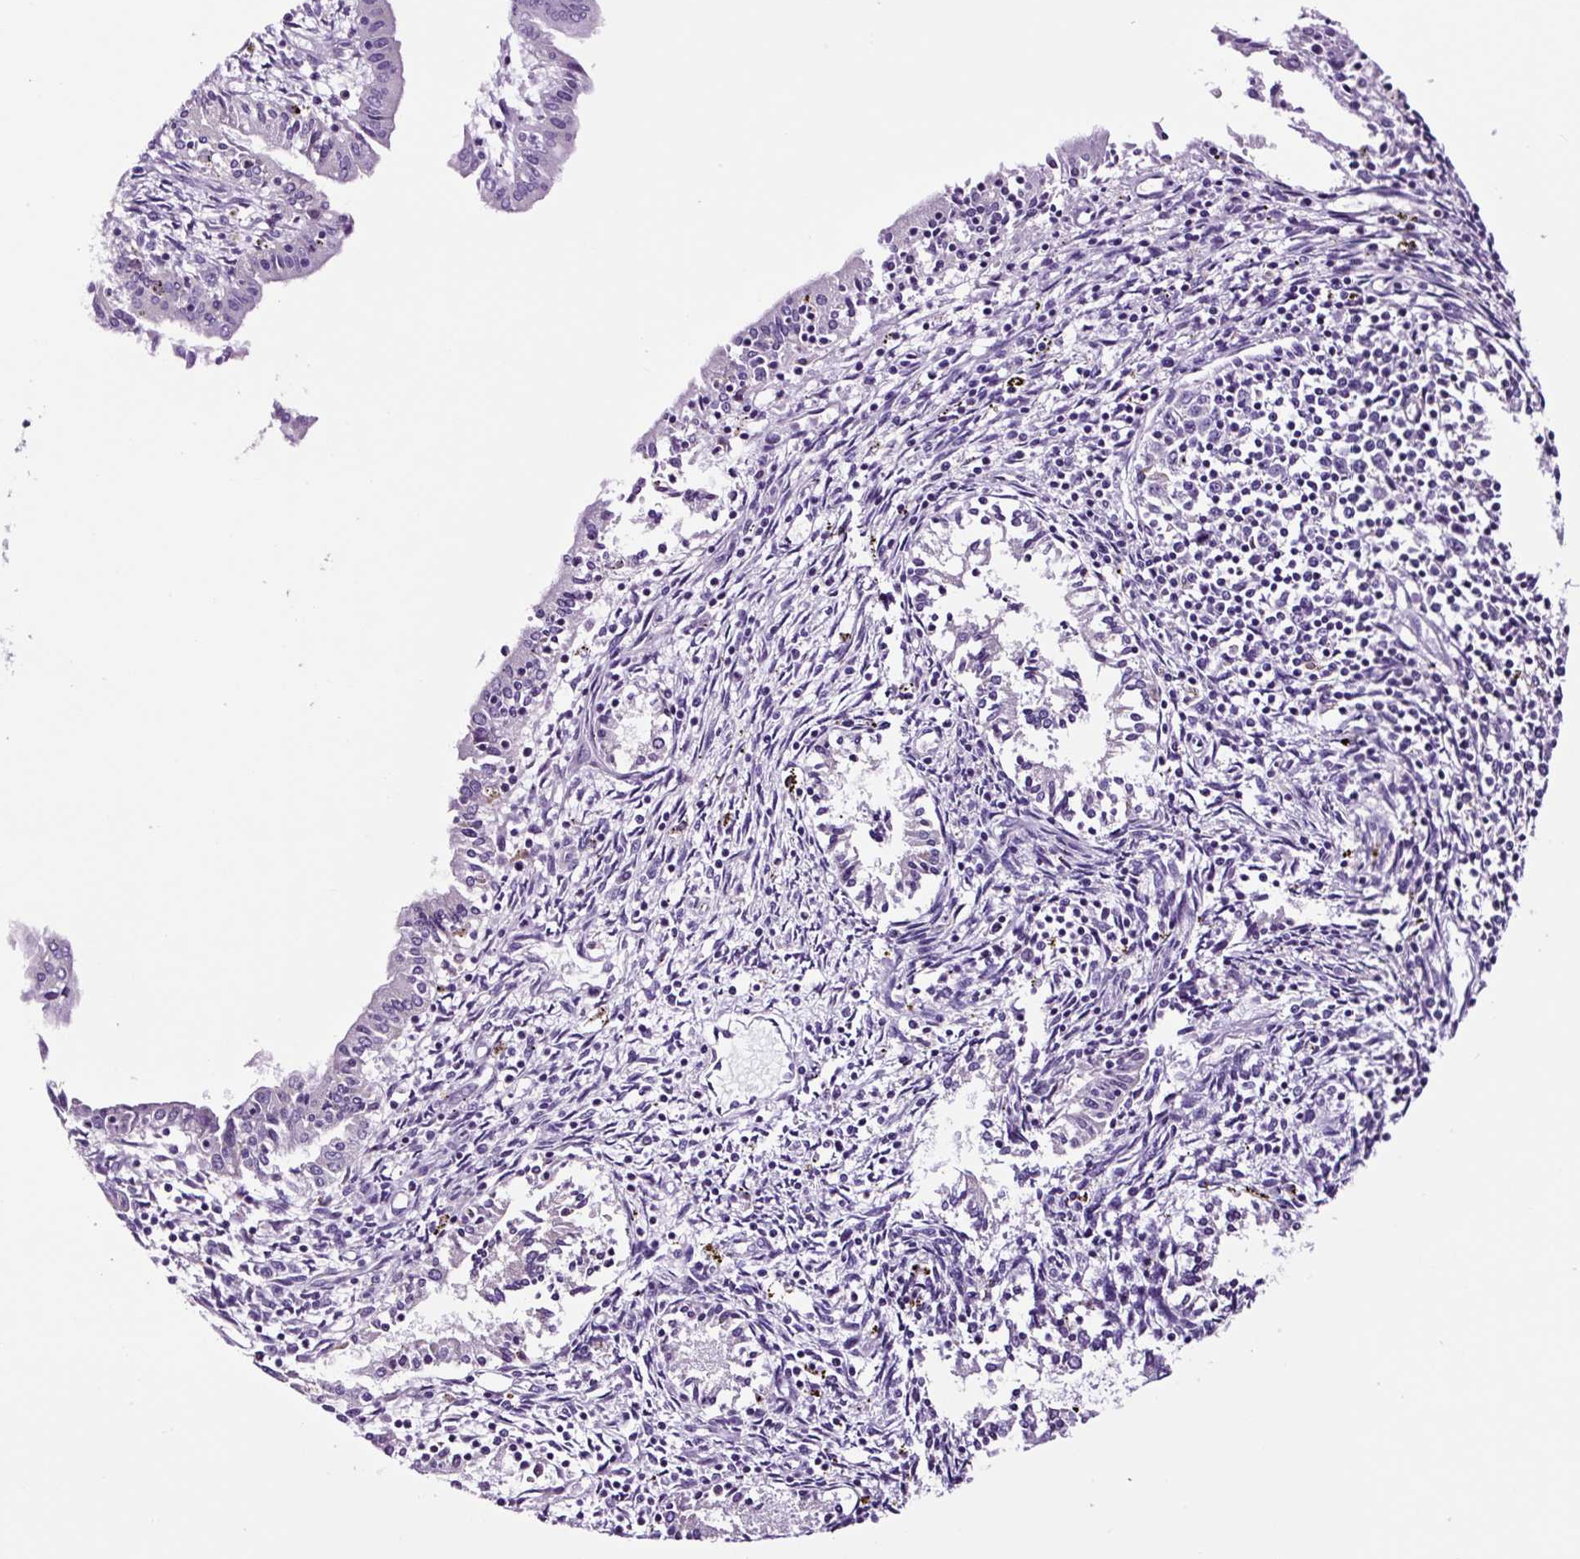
{"staining": {"intensity": "negative", "quantity": "none", "location": "none"}, "tissue": "endometrium", "cell_type": "Cells in endometrial stroma", "image_type": "normal", "snomed": [{"axis": "morphology", "description": "Normal tissue, NOS"}, {"axis": "topography", "description": "Endometrium"}], "caption": "IHC image of benign endometrium: endometrium stained with DAB reveals no significant protein expression in cells in endometrial stroma. (DAB immunohistochemistry (IHC), high magnification).", "gene": "FBXL7", "patient": {"sex": "female", "age": 41}}